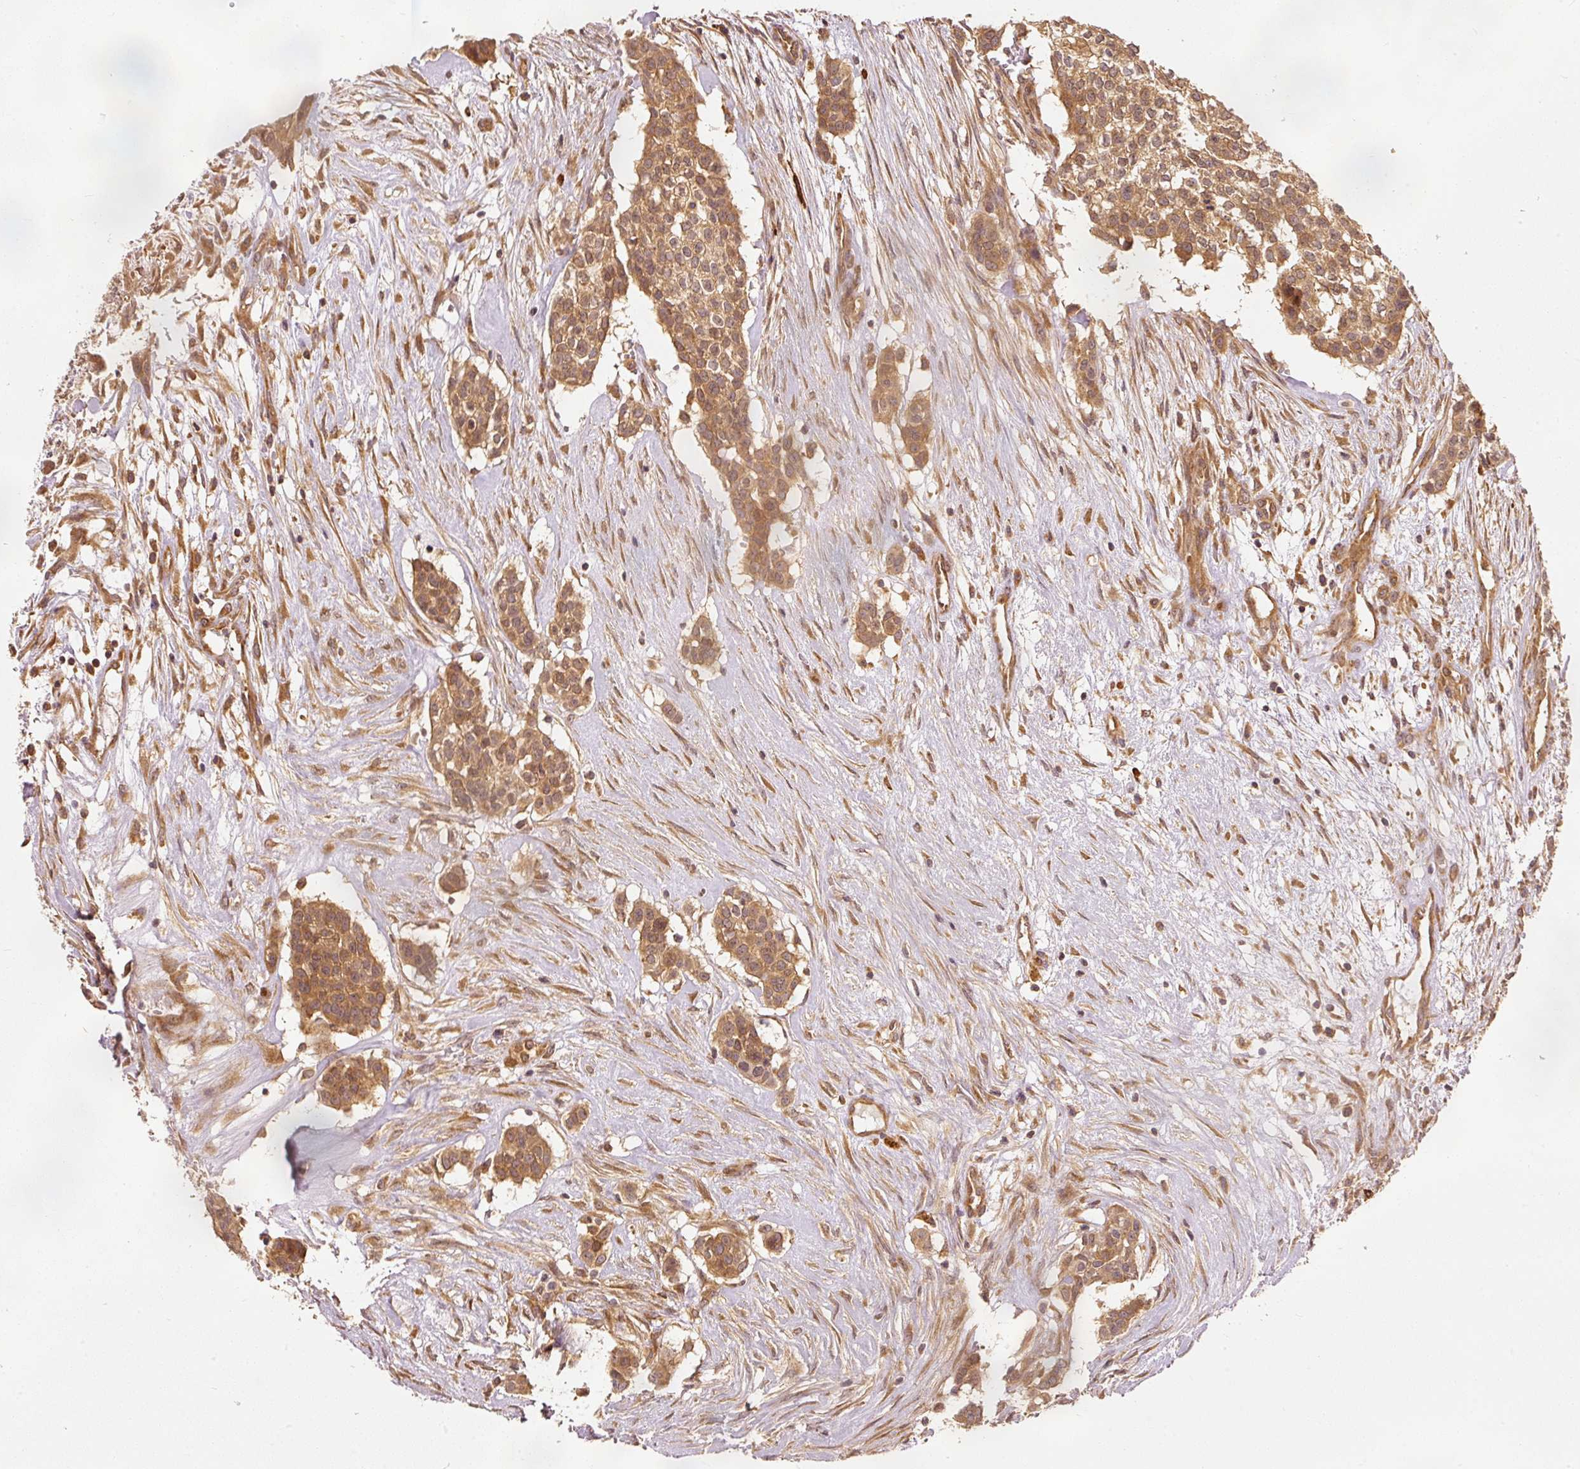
{"staining": {"intensity": "moderate", "quantity": ">75%", "location": "cytoplasmic/membranous"}, "tissue": "head and neck cancer", "cell_type": "Tumor cells", "image_type": "cancer", "snomed": [{"axis": "morphology", "description": "Adenocarcinoma, NOS"}, {"axis": "topography", "description": "Head-Neck"}], "caption": "Tumor cells exhibit moderate cytoplasmic/membranous positivity in about >75% of cells in head and neck cancer.", "gene": "EIF3B", "patient": {"sex": "male", "age": 81}}